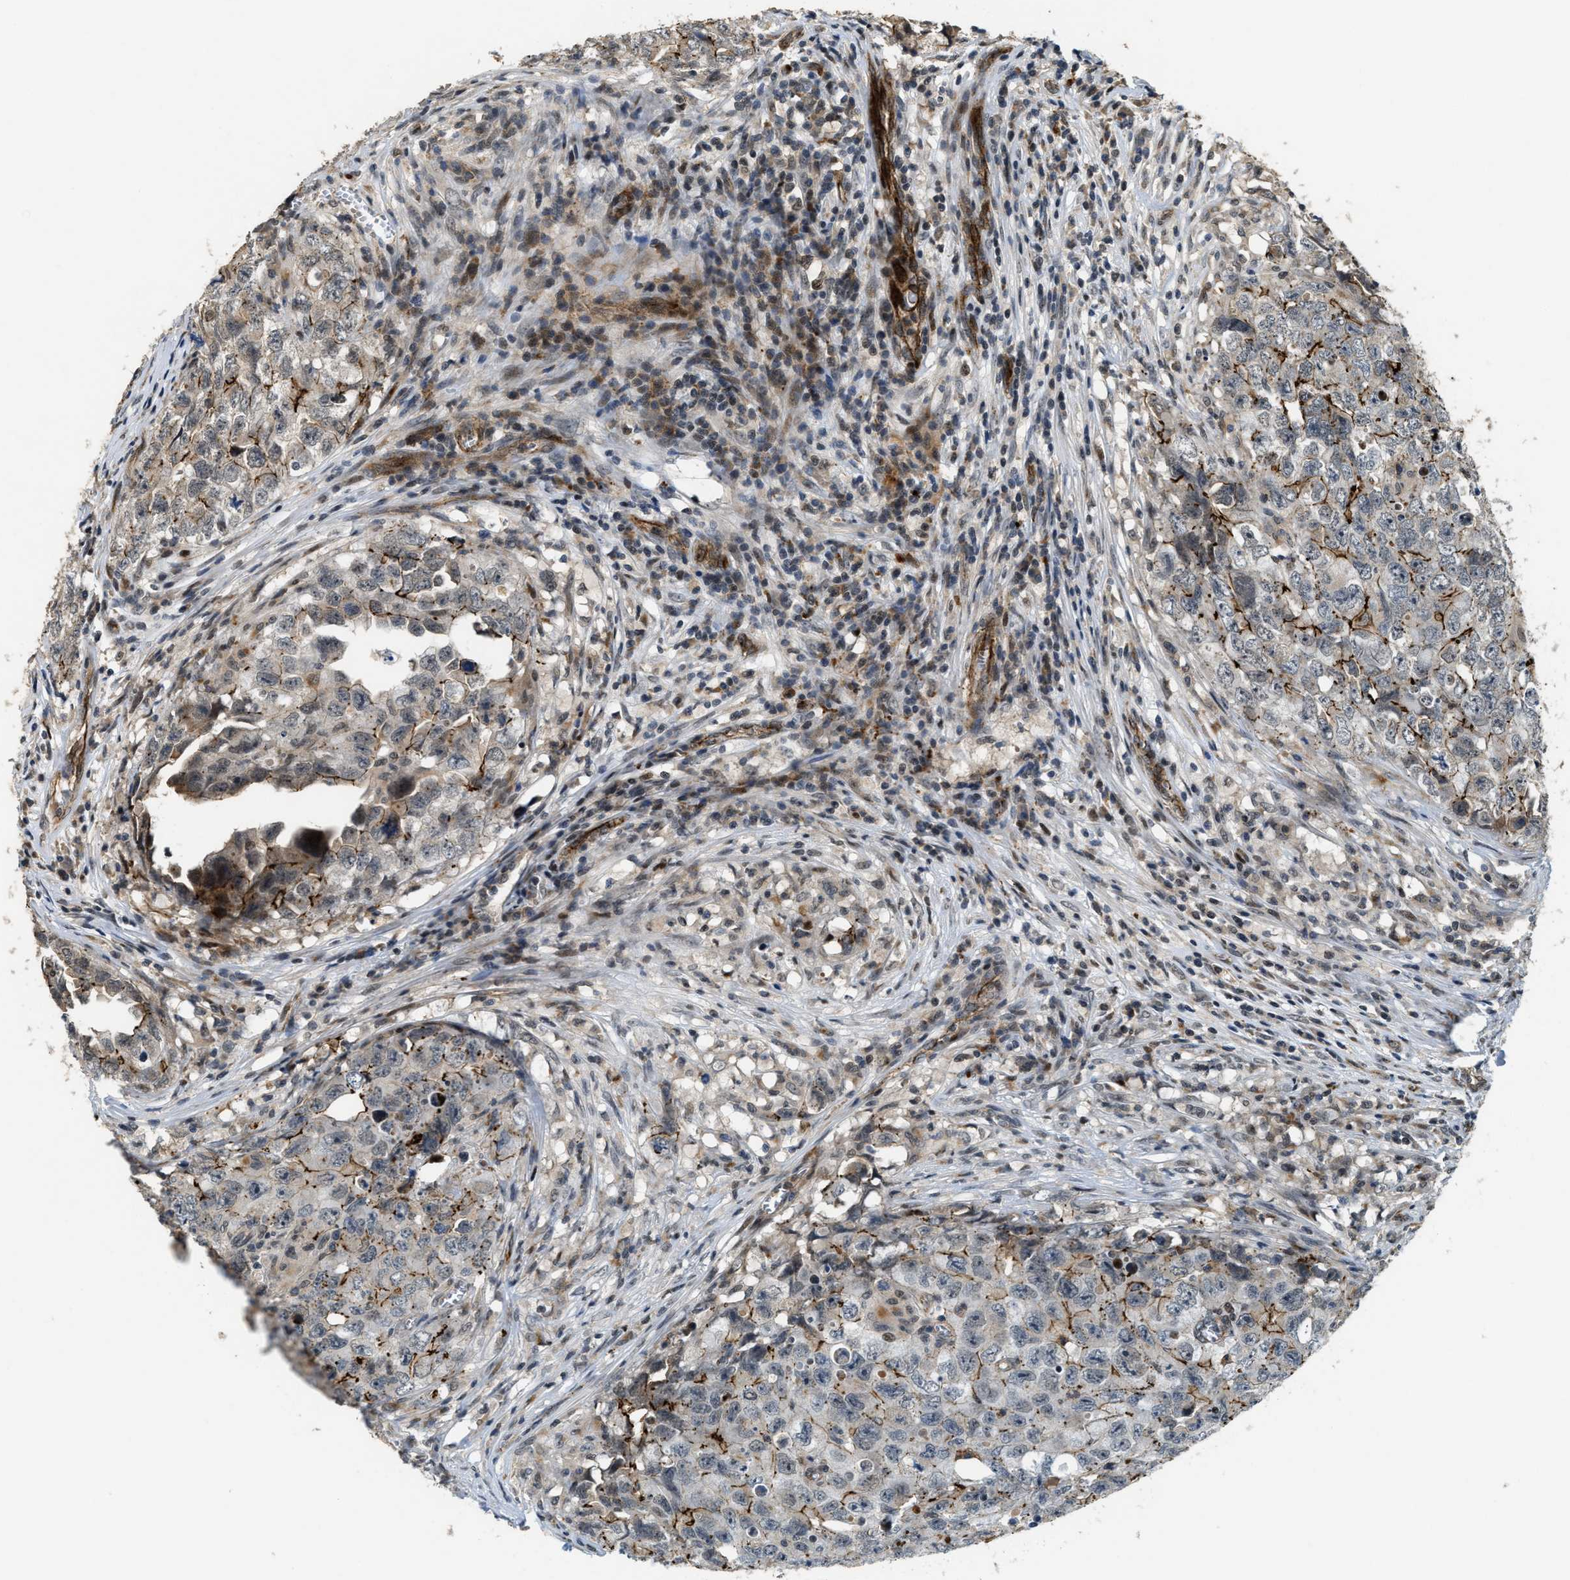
{"staining": {"intensity": "strong", "quantity": "<25%", "location": "cytoplasmic/membranous"}, "tissue": "testis cancer", "cell_type": "Tumor cells", "image_type": "cancer", "snomed": [{"axis": "morphology", "description": "Seminoma, NOS"}, {"axis": "morphology", "description": "Carcinoma, Embryonal, NOS"}, {"axis": "topography", "description": "Testis"}], "caption": "Protein positivity by immunohistochemistry (IHC) exhibits strong cytoplasmic/membranous staining in about <25% of tumor cells in testis seminoma. The staining was performed using DAB (3,3'-diaminobenzidine), with brown indicating positive protein expression. Nuclei are stained blue with hematoxylin.", "gene": "DPF2", "patient": {"sex": "male", "age": 43}}